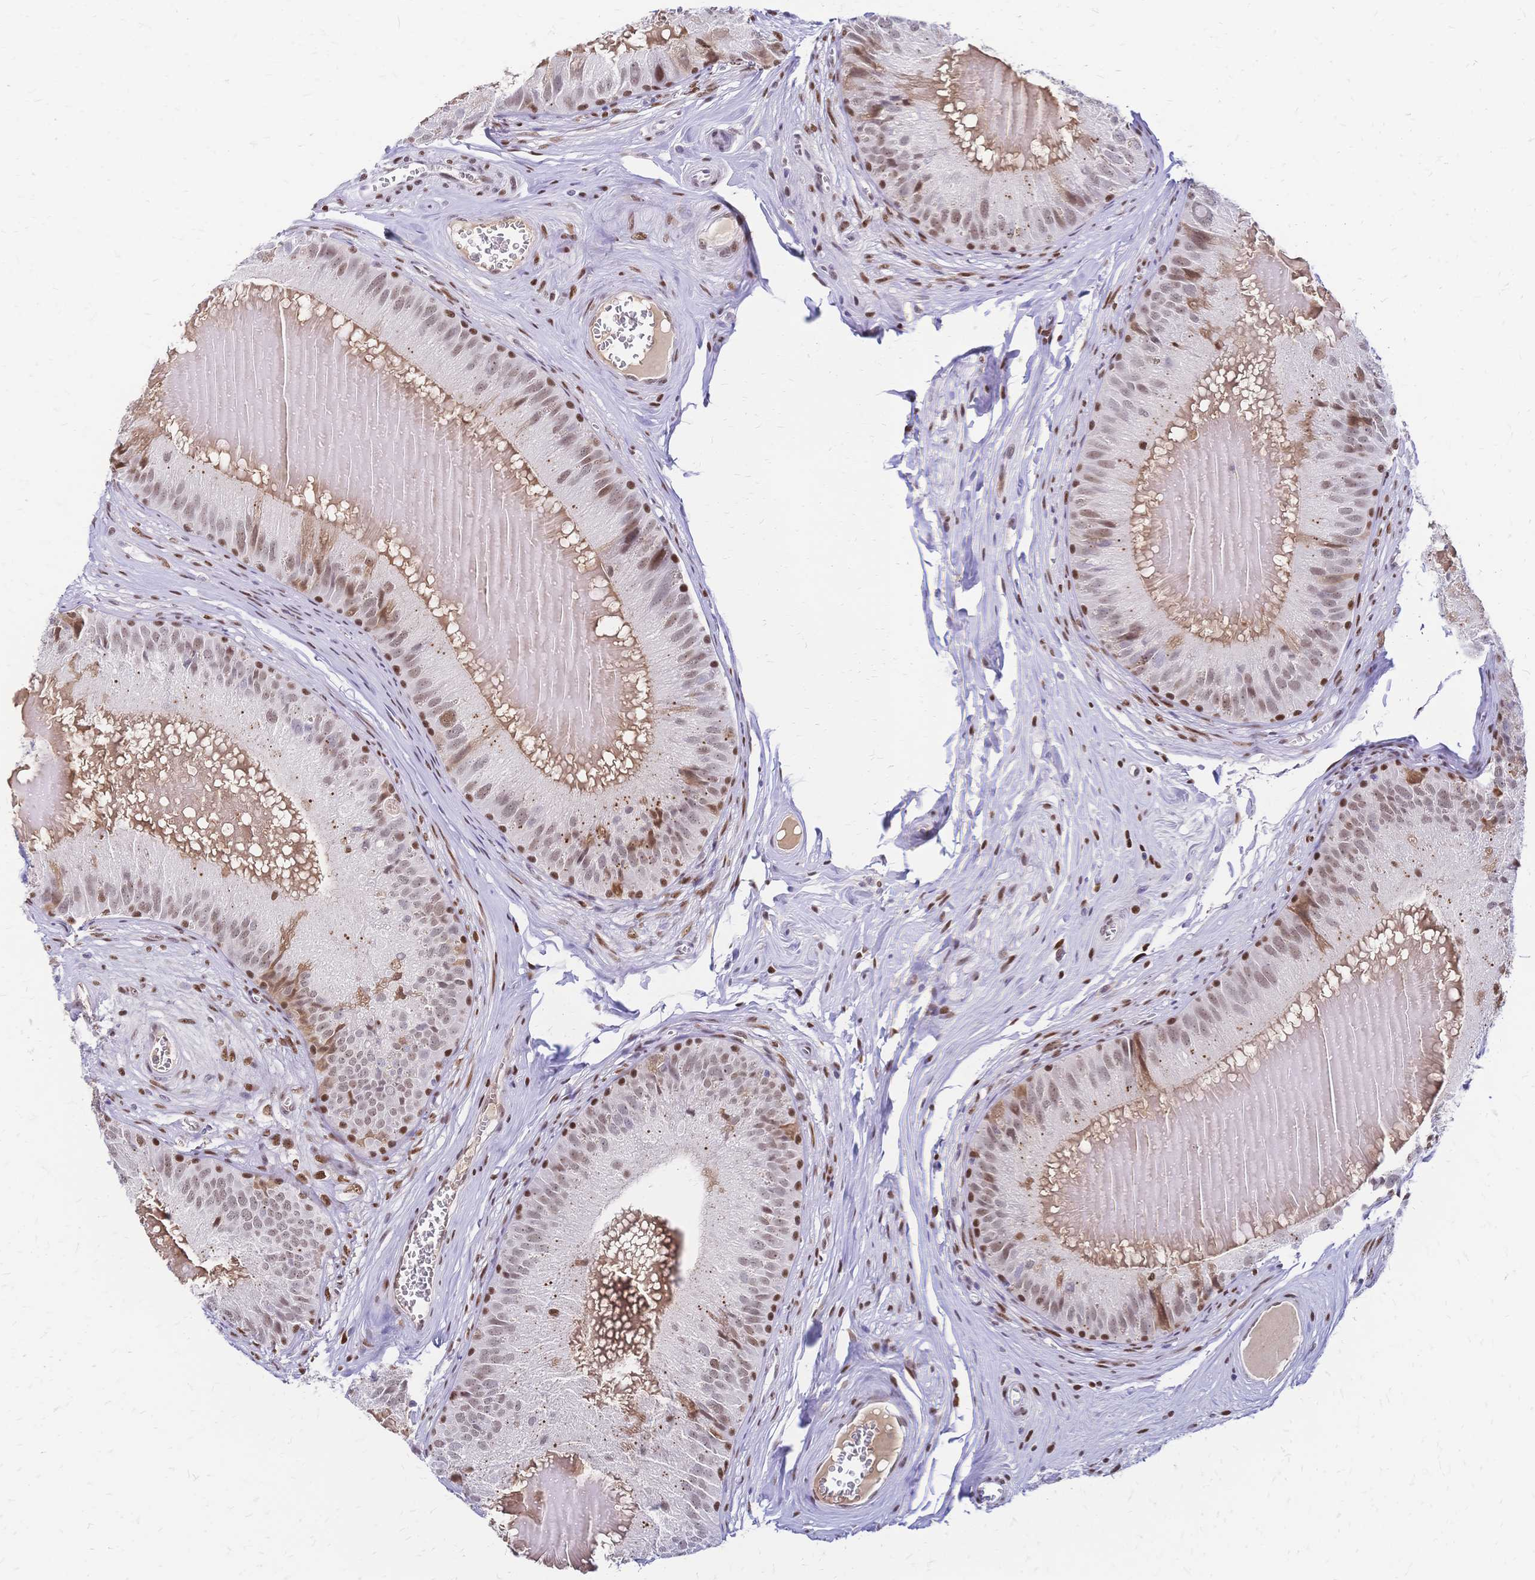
{"staining": {"intensity": "moderate", "quantity": "25%-75%", "location": "nuclear"}, "tissue": "epididymis", "cell_type": "Glandular cells", "image_type": "normal", "snomed": [{"axis": "morphology", "description": "Normal tissue, NOS"}, {"axis": "topography", "description": "Epididymis, spermatic cord, NOS"}], "caption": "A photomicrograph of human epididymis stained for a protein displays moderate nuclear brown staining in glandular cells. The staining was performed using DAB (3,3'-diaminobenzidine), with brown indicating positive protein expression. Nuclei are stained blue with hematoxylin.", "gene": "NFIC", "patient": {"sex": "male", "age": 39}}